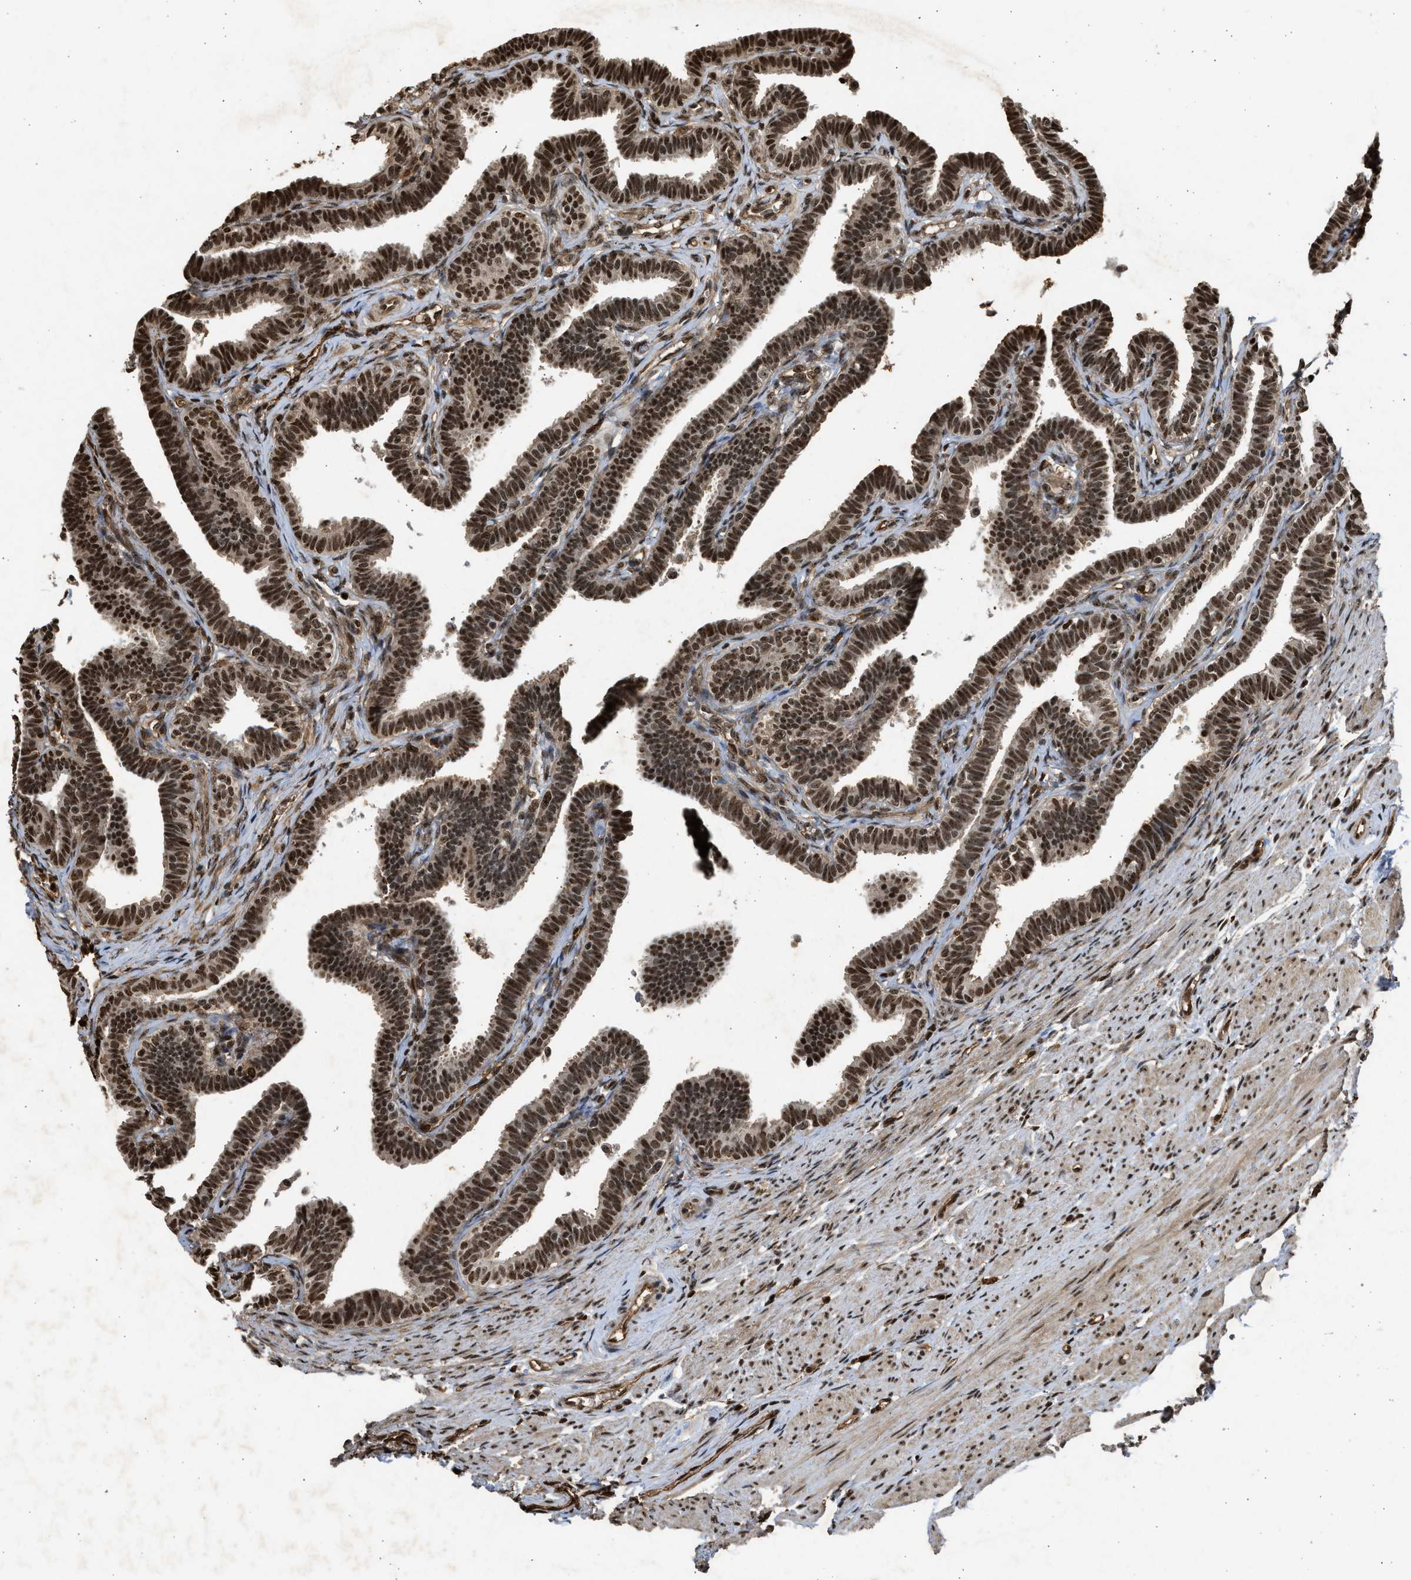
{"staining": {"intensity": "strong", "quantity": ">75%", "location": "nuclear"}, "tissue": "fallopian tube", "cell_type": "Glandular cells", "image_type": "normal", "snomed": [{"axis": "morphology", "description": "Normal tissue, NOS"}, {"axis": "topography", "description": "Fallopian tube"}, {"axis": "topography", "description": "Ovary"}], "caption": "Fallopian tube stained with DAB (3,3'-diaminobenzidine) immunohistochemistry demonstrates high levels of strong nuclear staining in approximately >75% of glandular cells. The protein of interest is shown in brown color, while the nuclei are stained blue.", "gene": "TFDP2", "patient": {"sex": "female", "age": 23}}